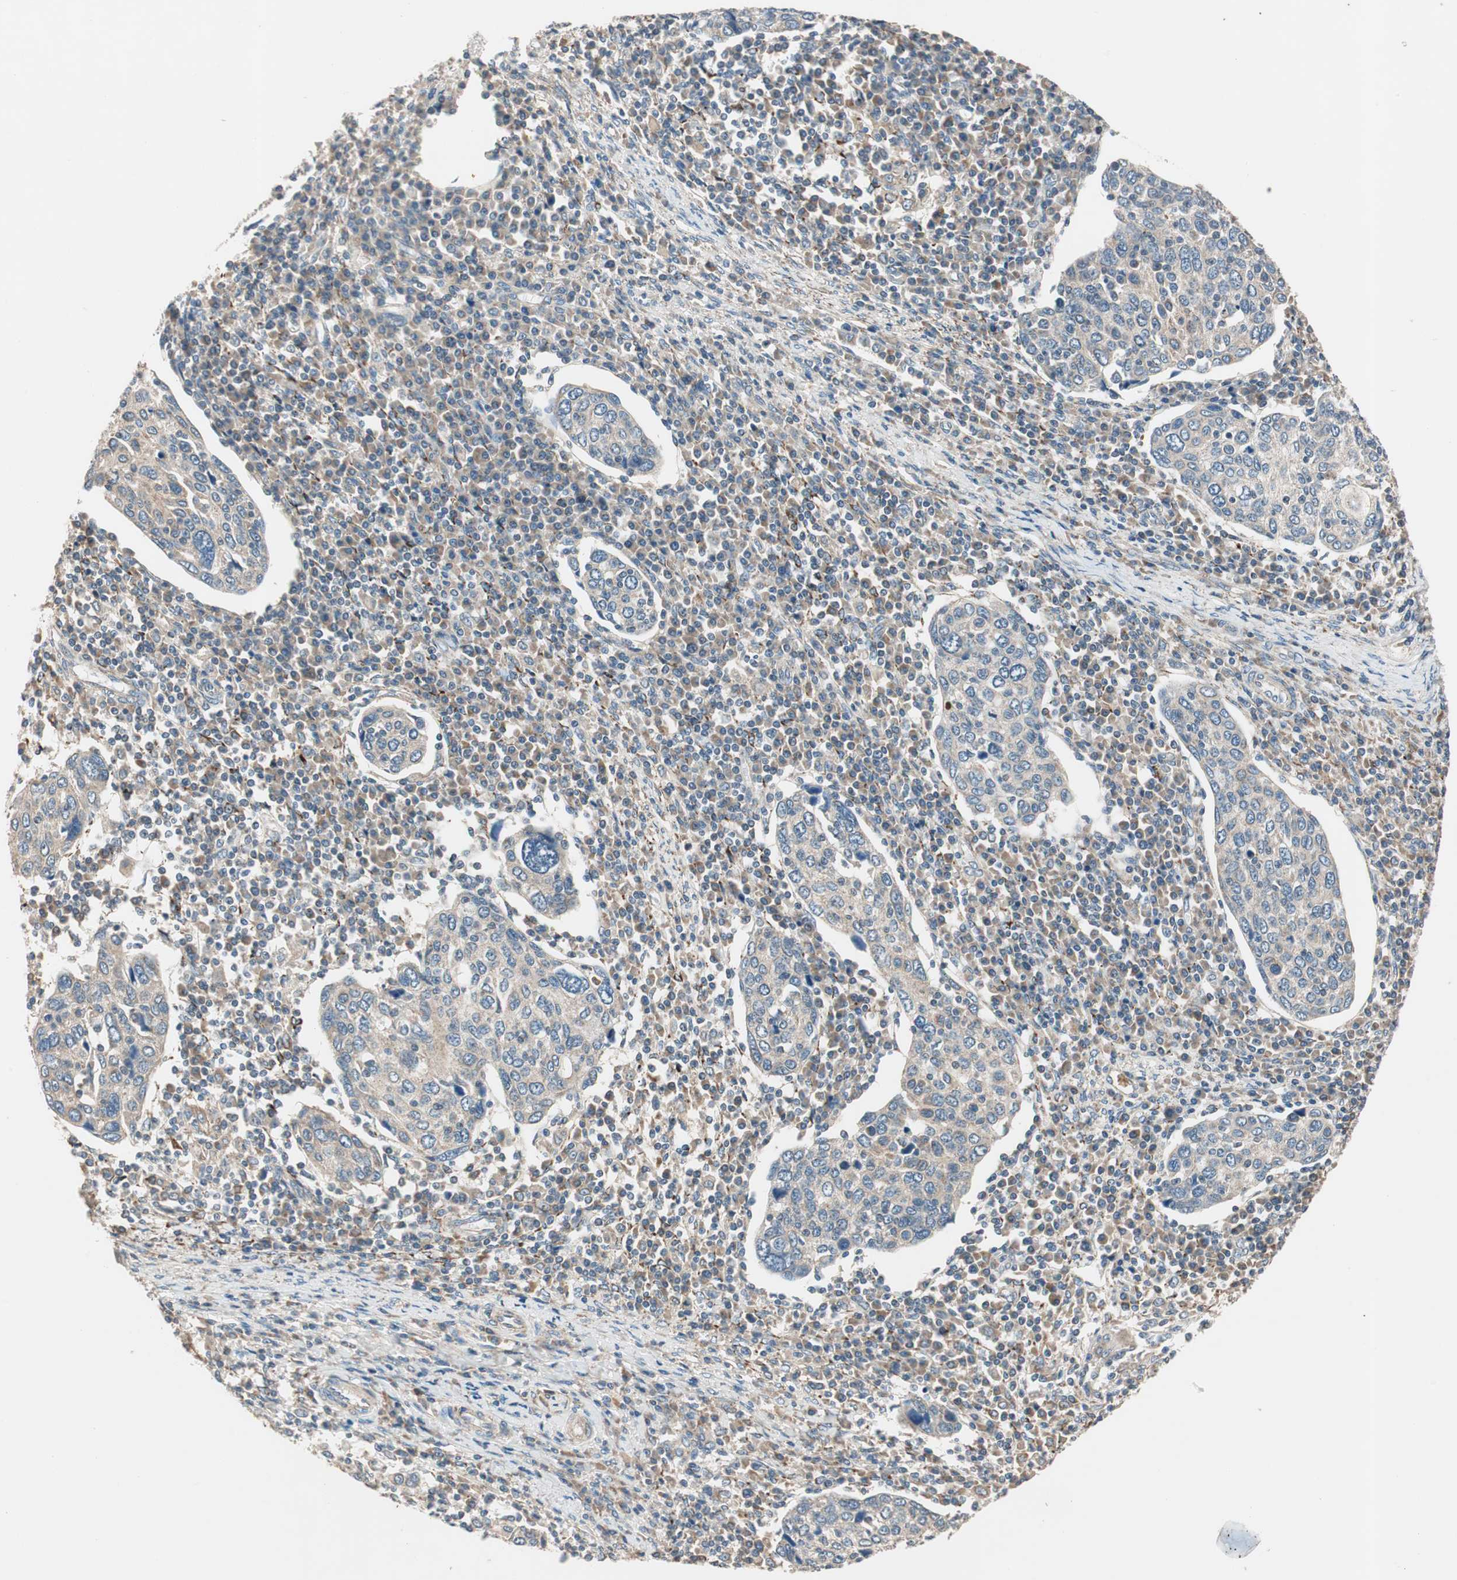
{"staining": {"intensity": "weak", "quantity": "25%-75%", "location": "cytoplasmic/membranous"}, "tissue": "cervical cancer", "cell_type": "Tumor cells", "image_type": "cancer", "snomed": [{"axis": "morphology", "description": "Squamous cell carcinoma, NOS"}, {"axis": "topography", "description": "Cervix"}], "caption": "Cervical squamous cell carcinoma stained with immunohistochemistry displays weak cytoplasmic/membranous staining in about 25%-75% of tumor cells.", "gene": "HPN", "patient": {"sex": "female", "age": 40}}